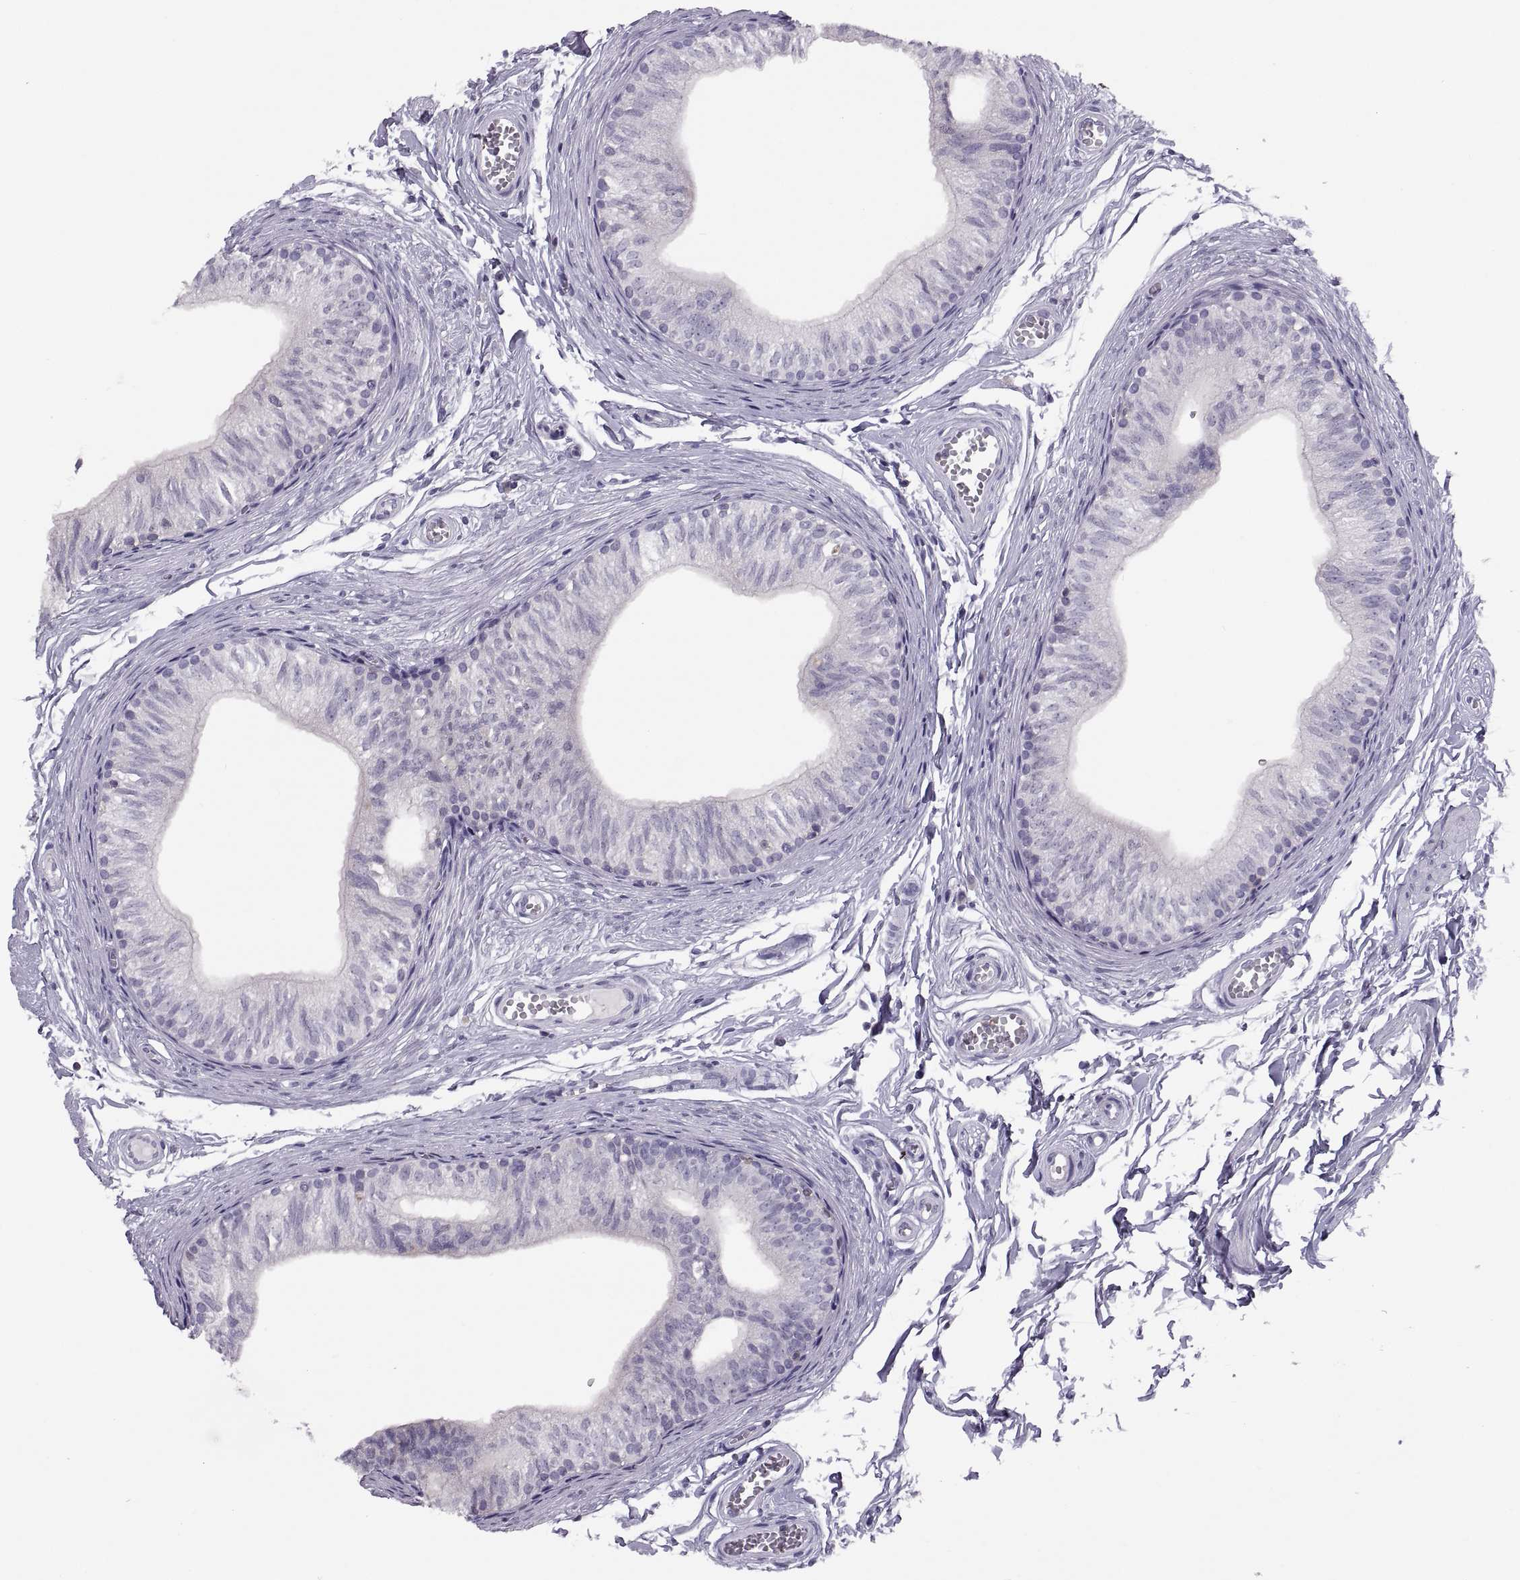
{"staining": {"intensity": "negative", "quantity": "none", "location": "none"}, "tissue": "epididymis", "cell_type": "Glandular cells", "image_type": "normal", "snomed": [{"axis": "morphology", "description": "Normal tissue, NOS"}, {"axis": "topography", "description": "Epididymis"}], "caption": "Immunohistochemical staining of unremarkable epididymis exhibits no significant staining in glandular cells.", "gene": "TTC21A", "patient": {"sex": "male", "age": 22}}